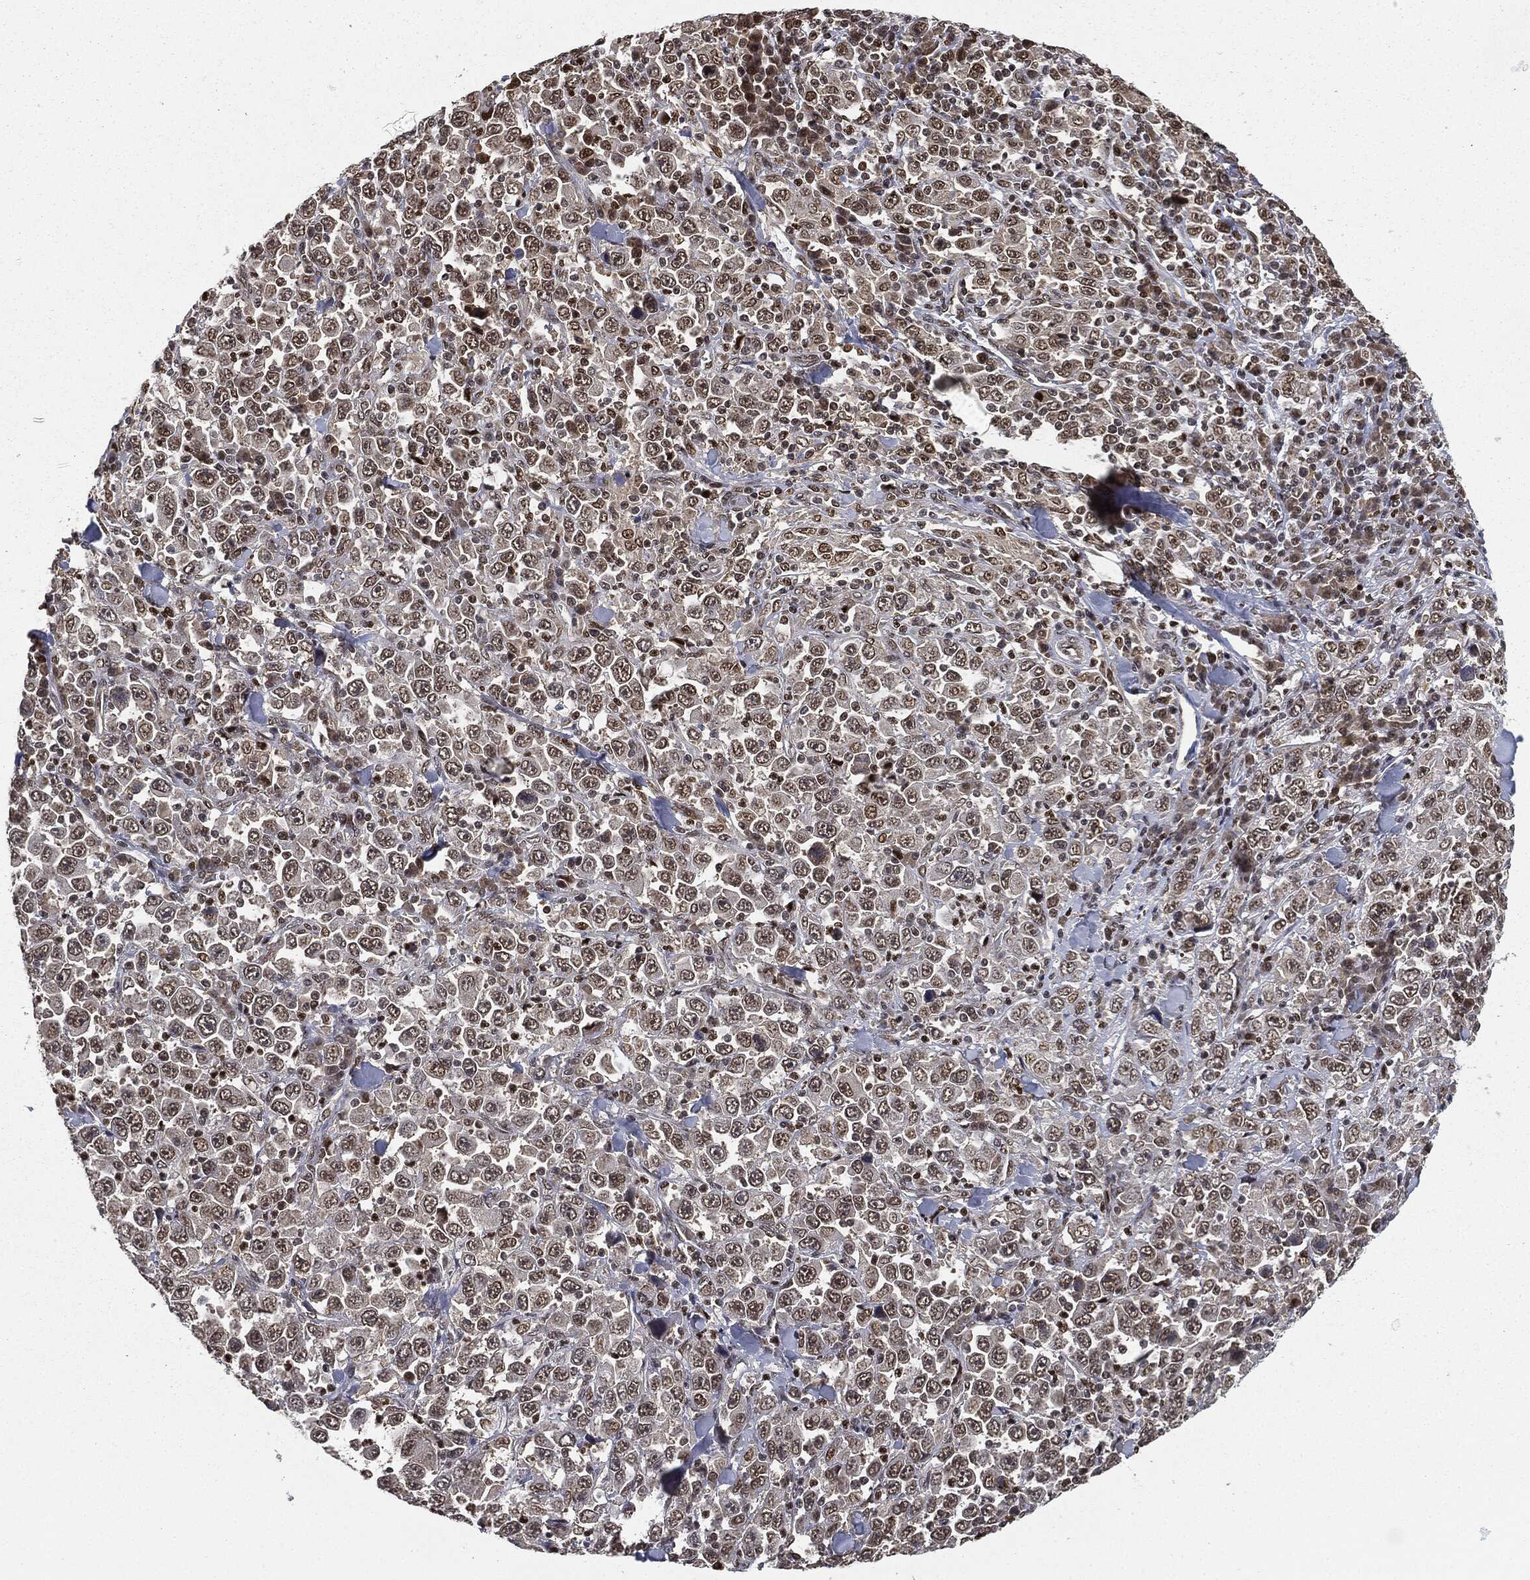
{"staining": {"intensity": "moderate", "quantity": ">75%", "location": "nuclear"}, "tissue": "stomach cancer", "cell_type": "Tumor cells", "image_type": "cancer", "snomed": [{"axis": "morphology", "description": "Normal tissue, NOS"}, {"axis": "morphology", "description": "Adenocarcinoma, NOS"}, {"axis": "topography", "description": "Stomach, upper"}, {"axis": "topography", "description": "Stomach"}], "caption": "Stomach adenocarcinoma stained with a brown dye exhibits moderate nuclear positive expression in about >75% of tumor cells.", "gene": "TBC1D22A", "patient": {"sex": "male", "age": 59}}